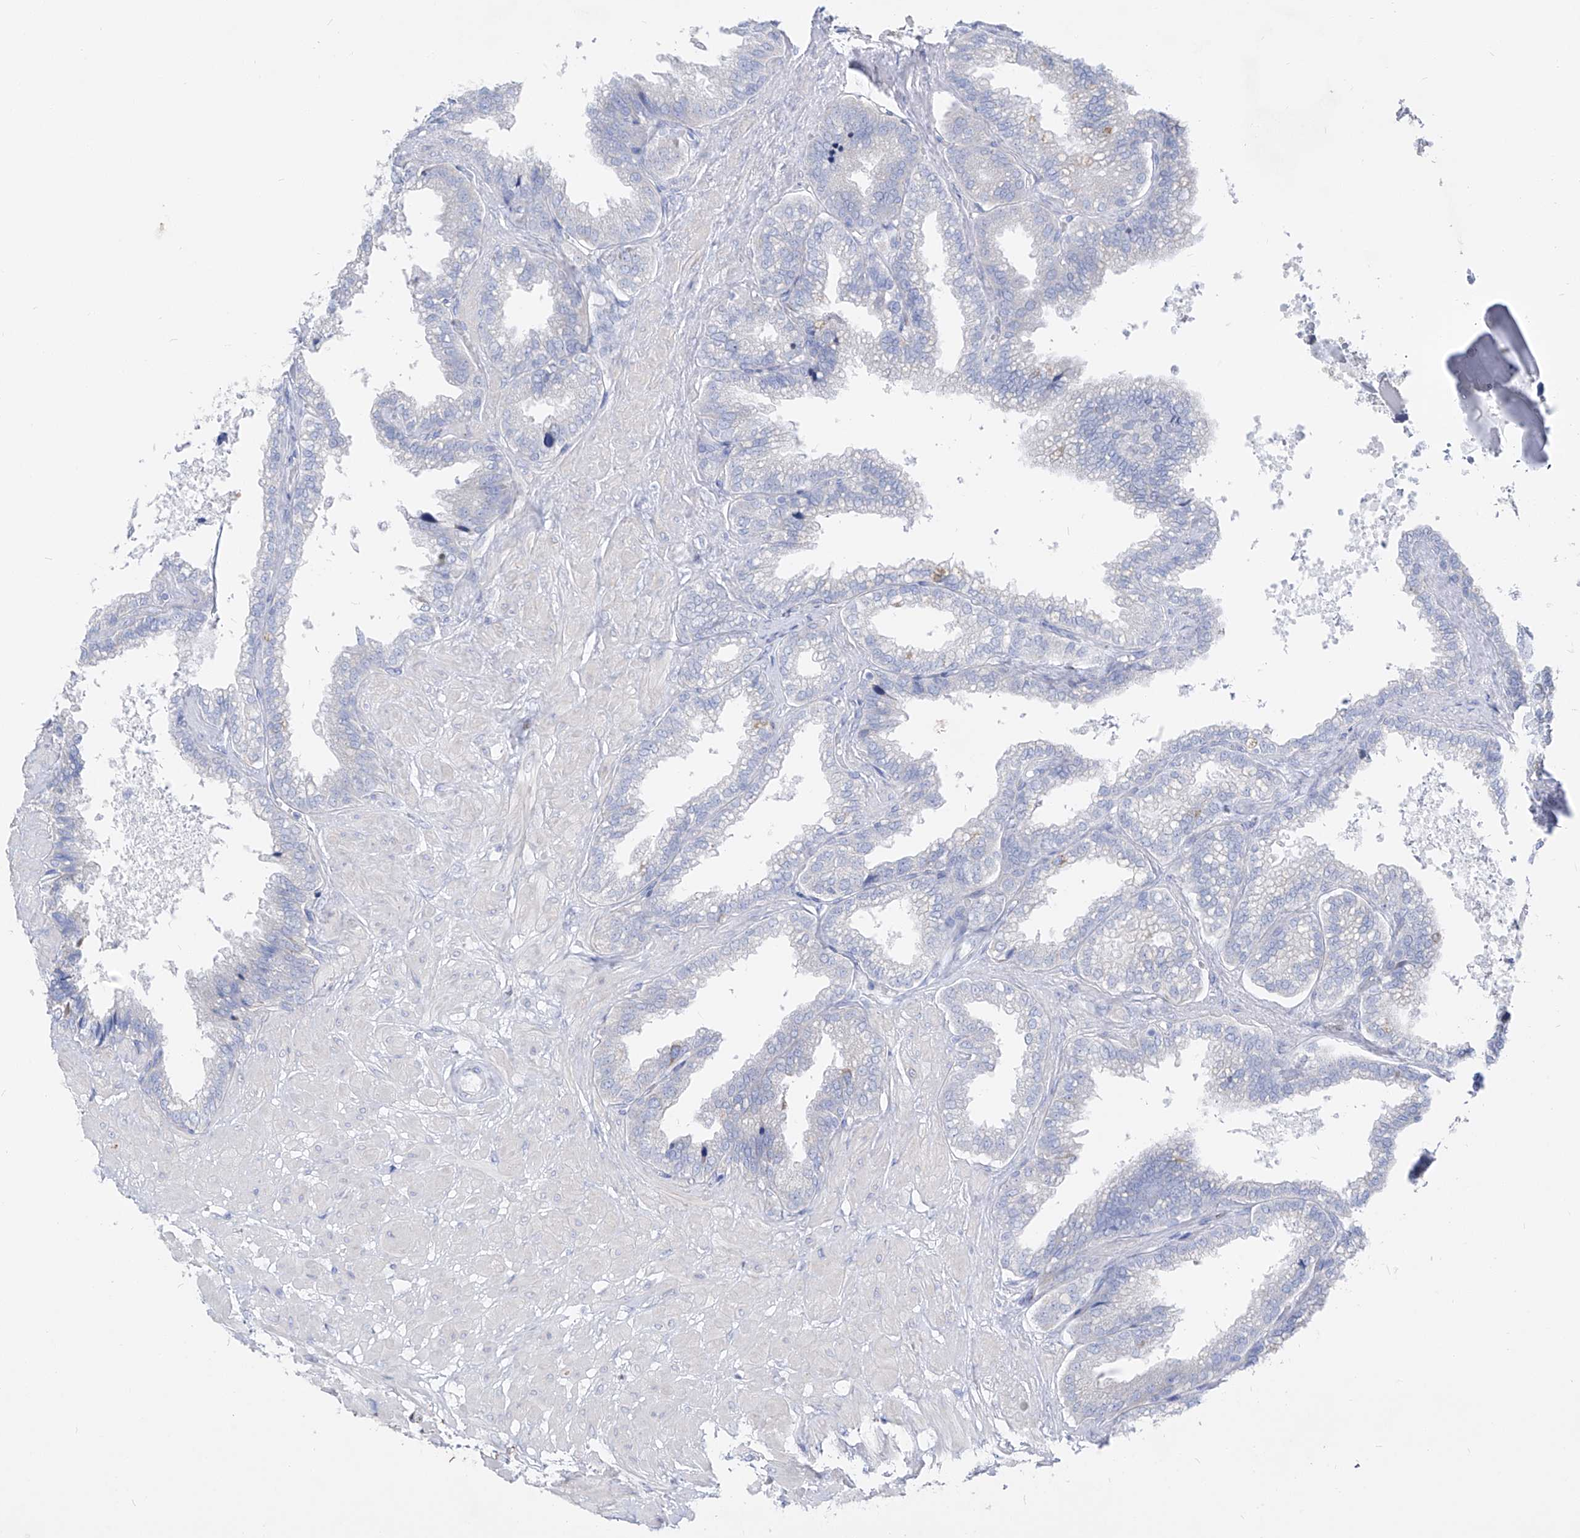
{"staining": {"intensity": "moderate", "quantity": "<25%", "location": "cytoplasmic/membranous"}, "tissue": "seminal vesicle", "cell_type": "Glandular cells", "image_type": "normal", "snomed": [{"axis": "morphology", "description": "Normal tissue, NOS"}, {"axis": "topography", "description": "Seminal veicle"}], "caption": "Immunohistochemical staining of normal human seminal vesicle exhibits moderate cytoplasmic/membranous protein positivity in approximately <25% of glandular cells.", "gene": "FRS3", "patient": {"sex": "male", "age": 46}}